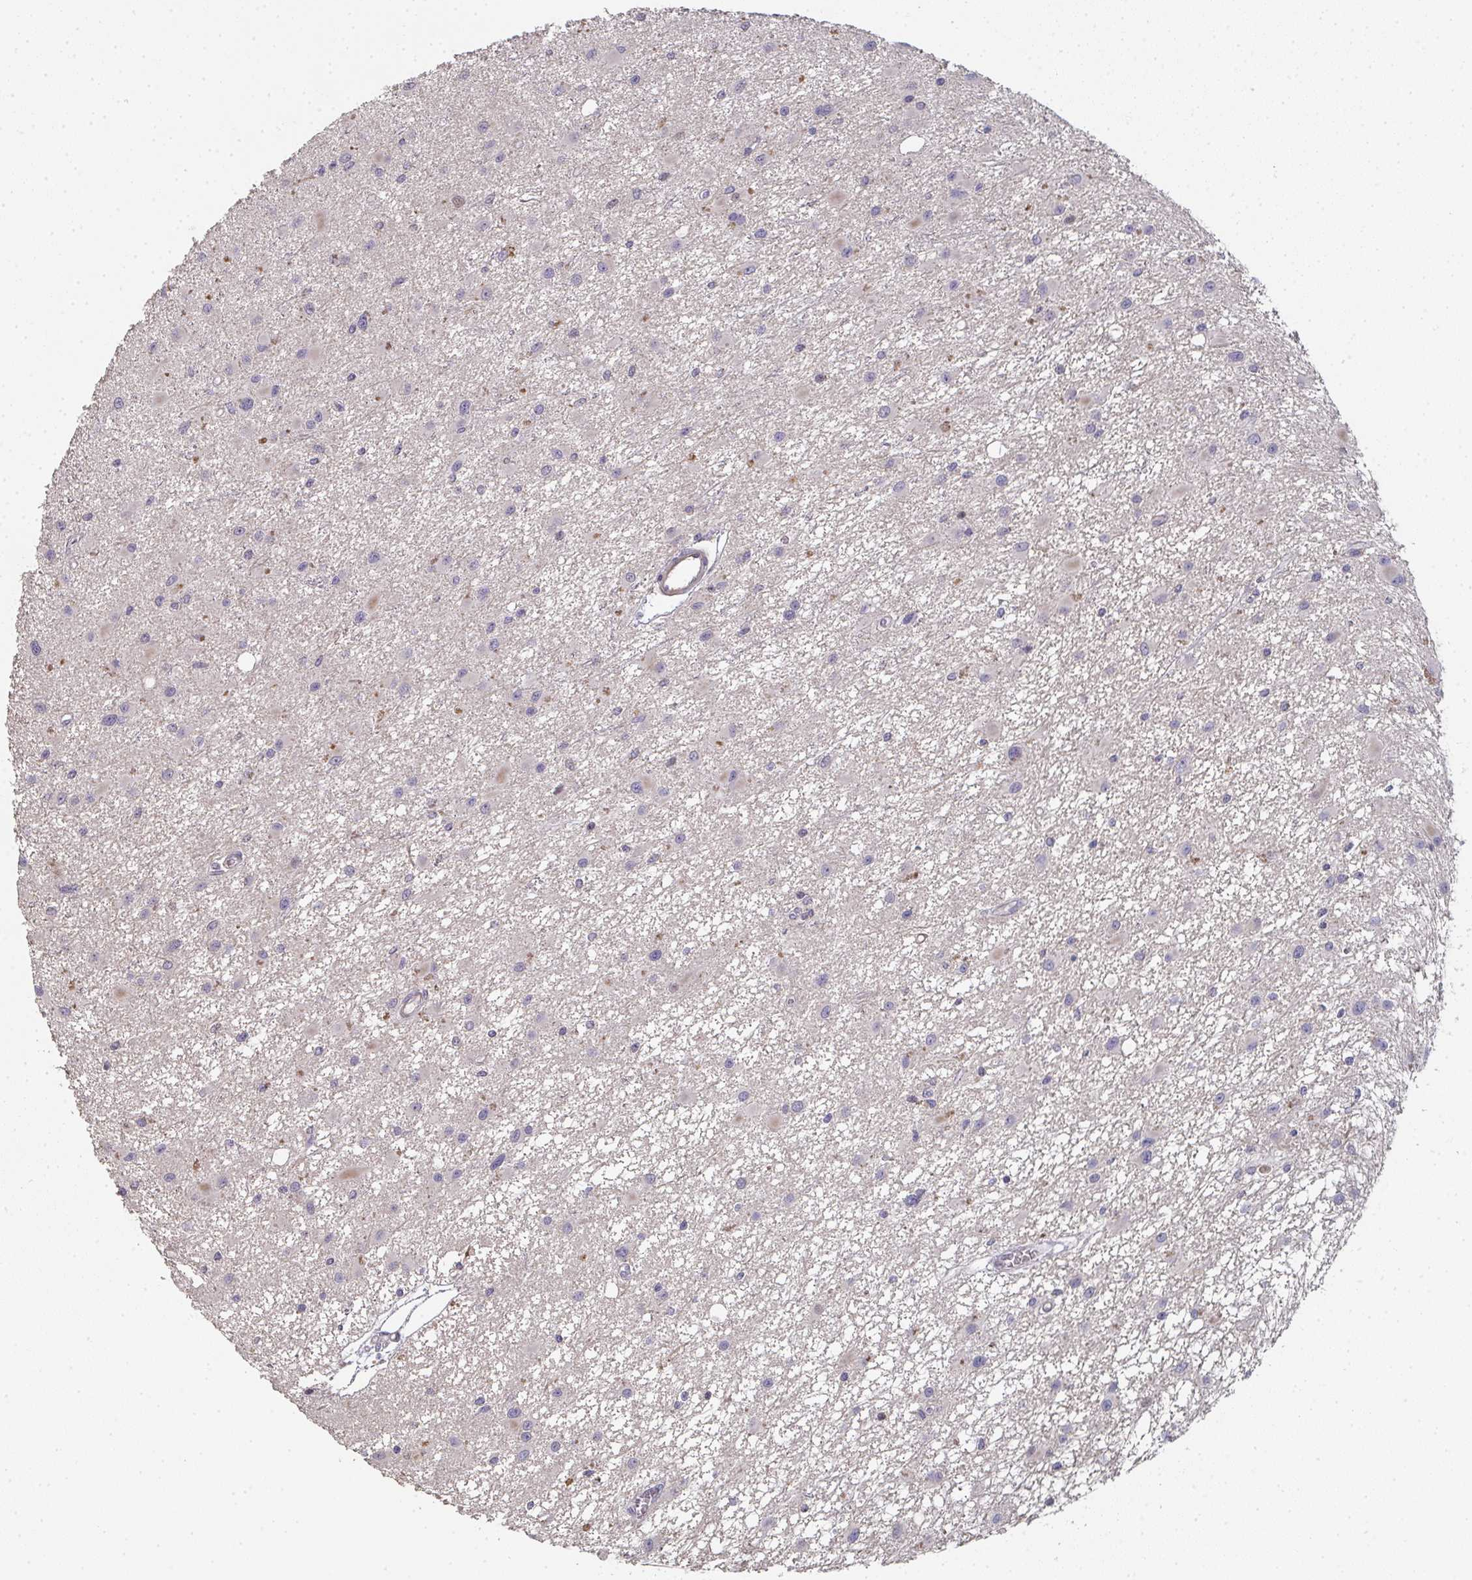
{"staining": {"intensity": "weak", "quantity": "<25%", "location": "cytoplasmic/membranous"}, "tissue": "glioma", "cell_type": "Tumor cells", "image_type": "cancer", "snomed": [{"axis": "morphology", "description": "Glioma, malignant, High grade"}, {"axis": "topography", "description": "Brain"}], "caption": "Immunohistochemistry (IHC) of human glioma displays no staining in tumor cells.", "gene": "A1CF", "patient": {"sex": "male", "age": 54}}